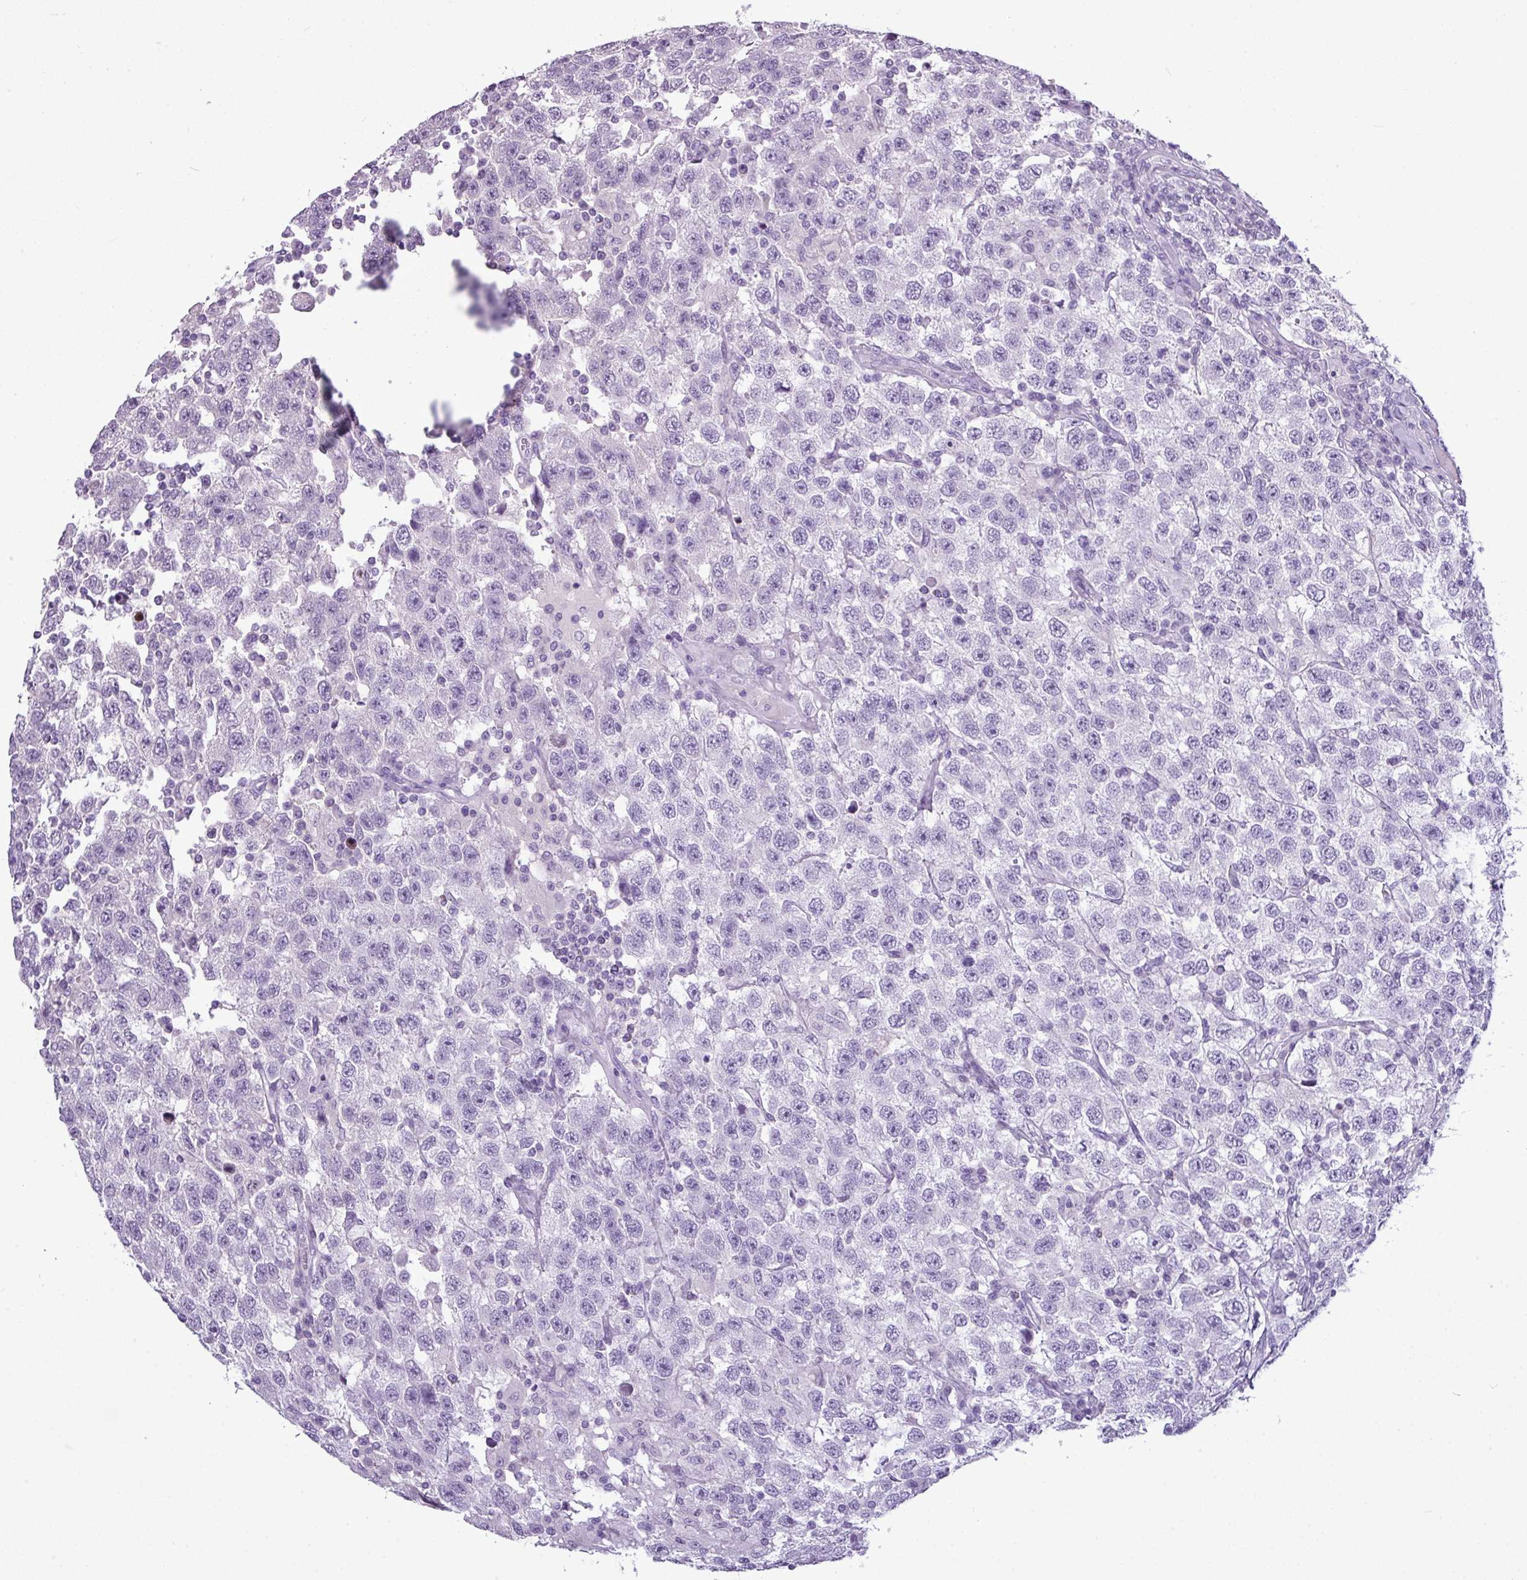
{"staining": {"intensity": "negative", "quantity": "none", "location": "none"}, "tissue": "testis cancer", "cell_type": "Tumor cells", "image_type": "cancer", "snomed": [{"axis": "morphology", "description": "Seminoma, NOS"}, {"axis": "topography", "description": "Testis"}], "caption": "High magnification brightfield microscopy of testis cancer (seminoma) stained with DAB (3,3'-diaminobenzidine) (brown) and counterstained with hematoxylin (blue): tumor cells show no significant positivity. (Immunohistochemistry, brightfield microscopy, high magnification).", "gene": "TMEM91", "patient": {"sex": "male", "age": 41}}